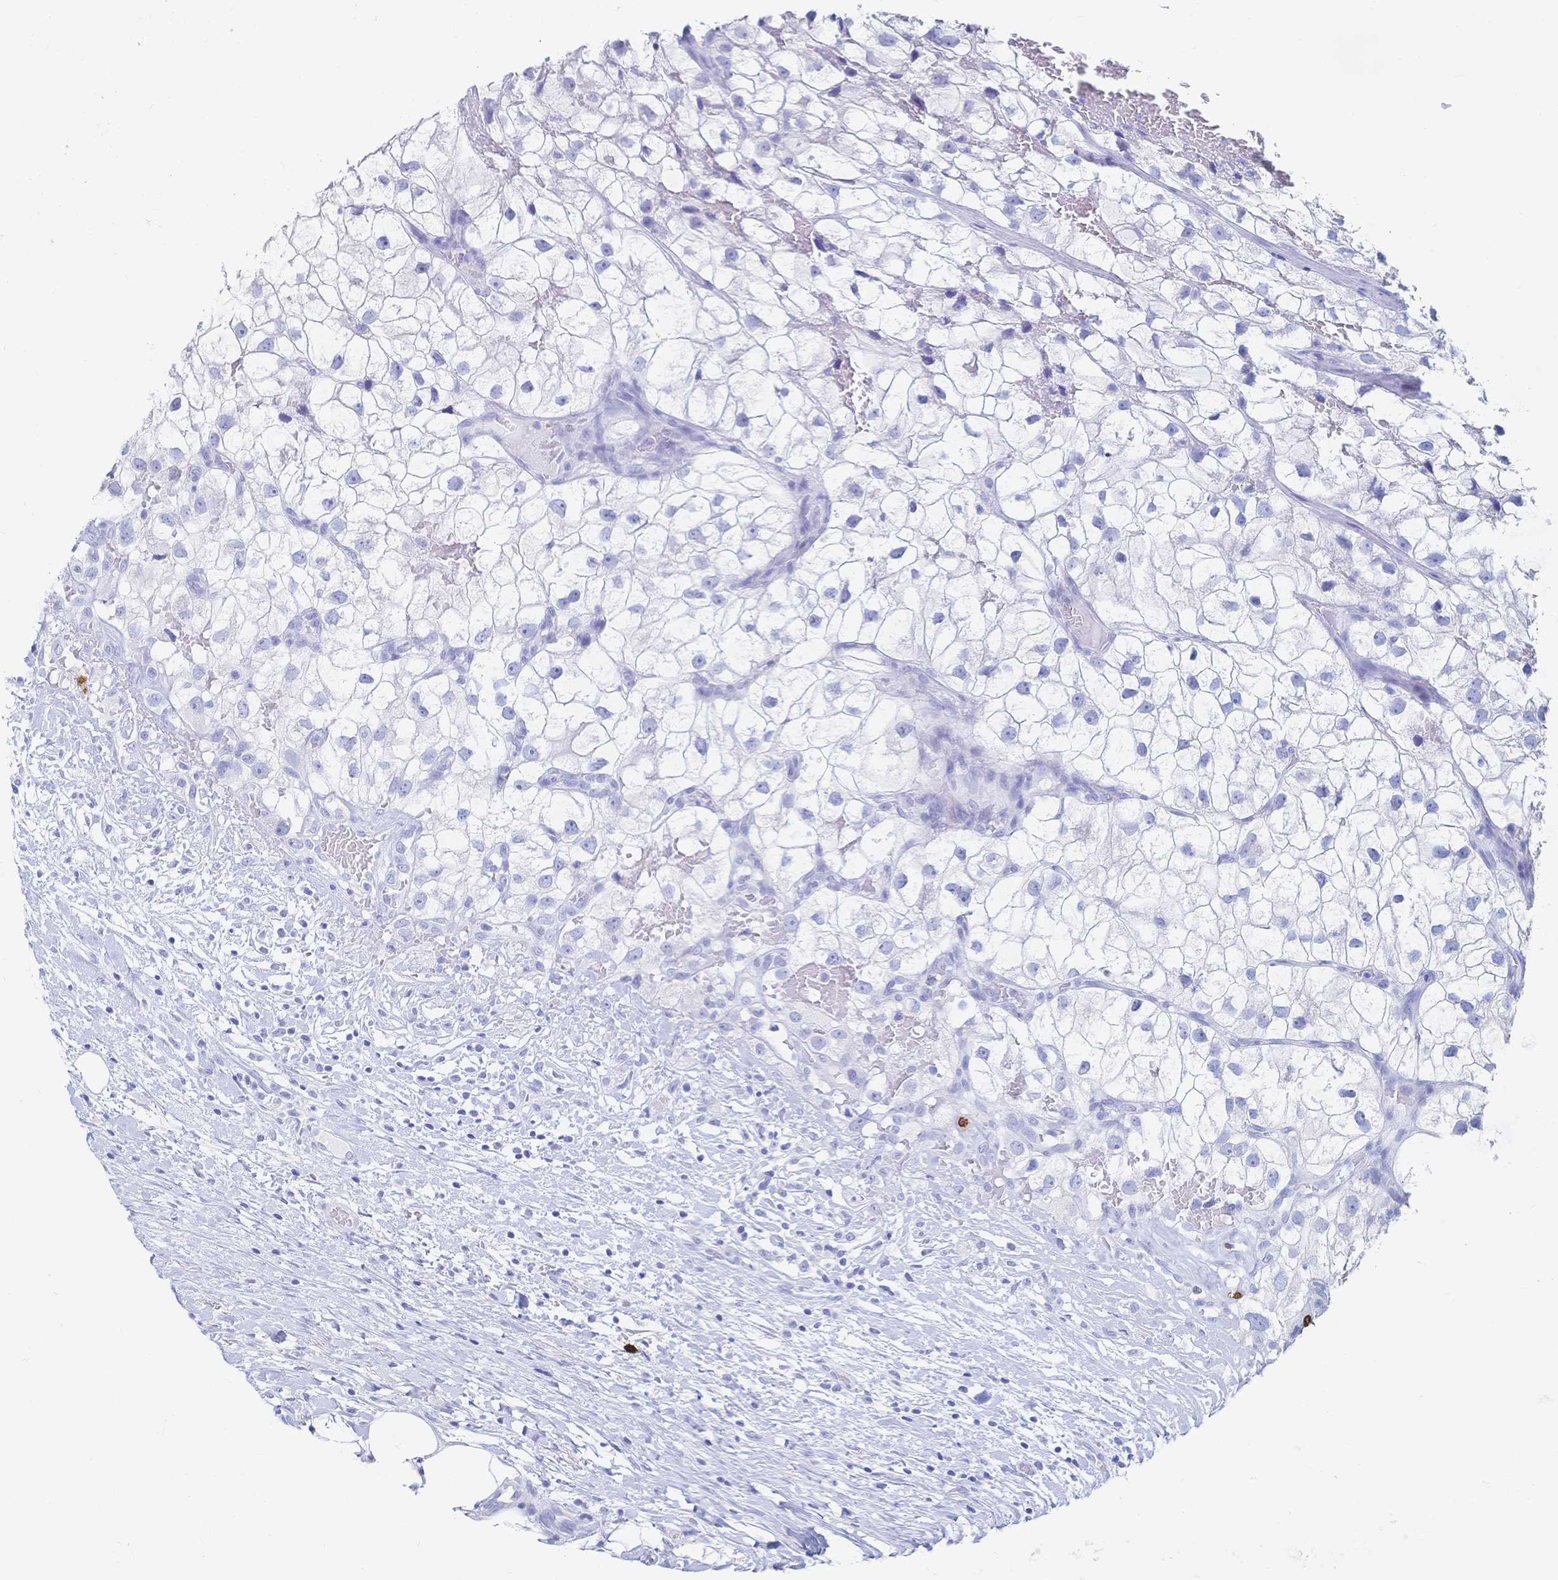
{"staining": {"intensity": "negative", "quantity": "none", "location": "none"}, "tissue": "renal cancer", "cell_type": "Tumor cells", "image_type": "cancer", "snomed": [{"axis": "morphology", "description": "Adenocarcinoma, NOS"}, {"axis": "topography", "description": "Kidney"}], "caption": "This is an immunohistochemistry micrograph of human renal adenocarcinoma. There is no expression in tumor cells.", "gene": "IL2RB", "patient": {"sex": "male", "age": 59}}